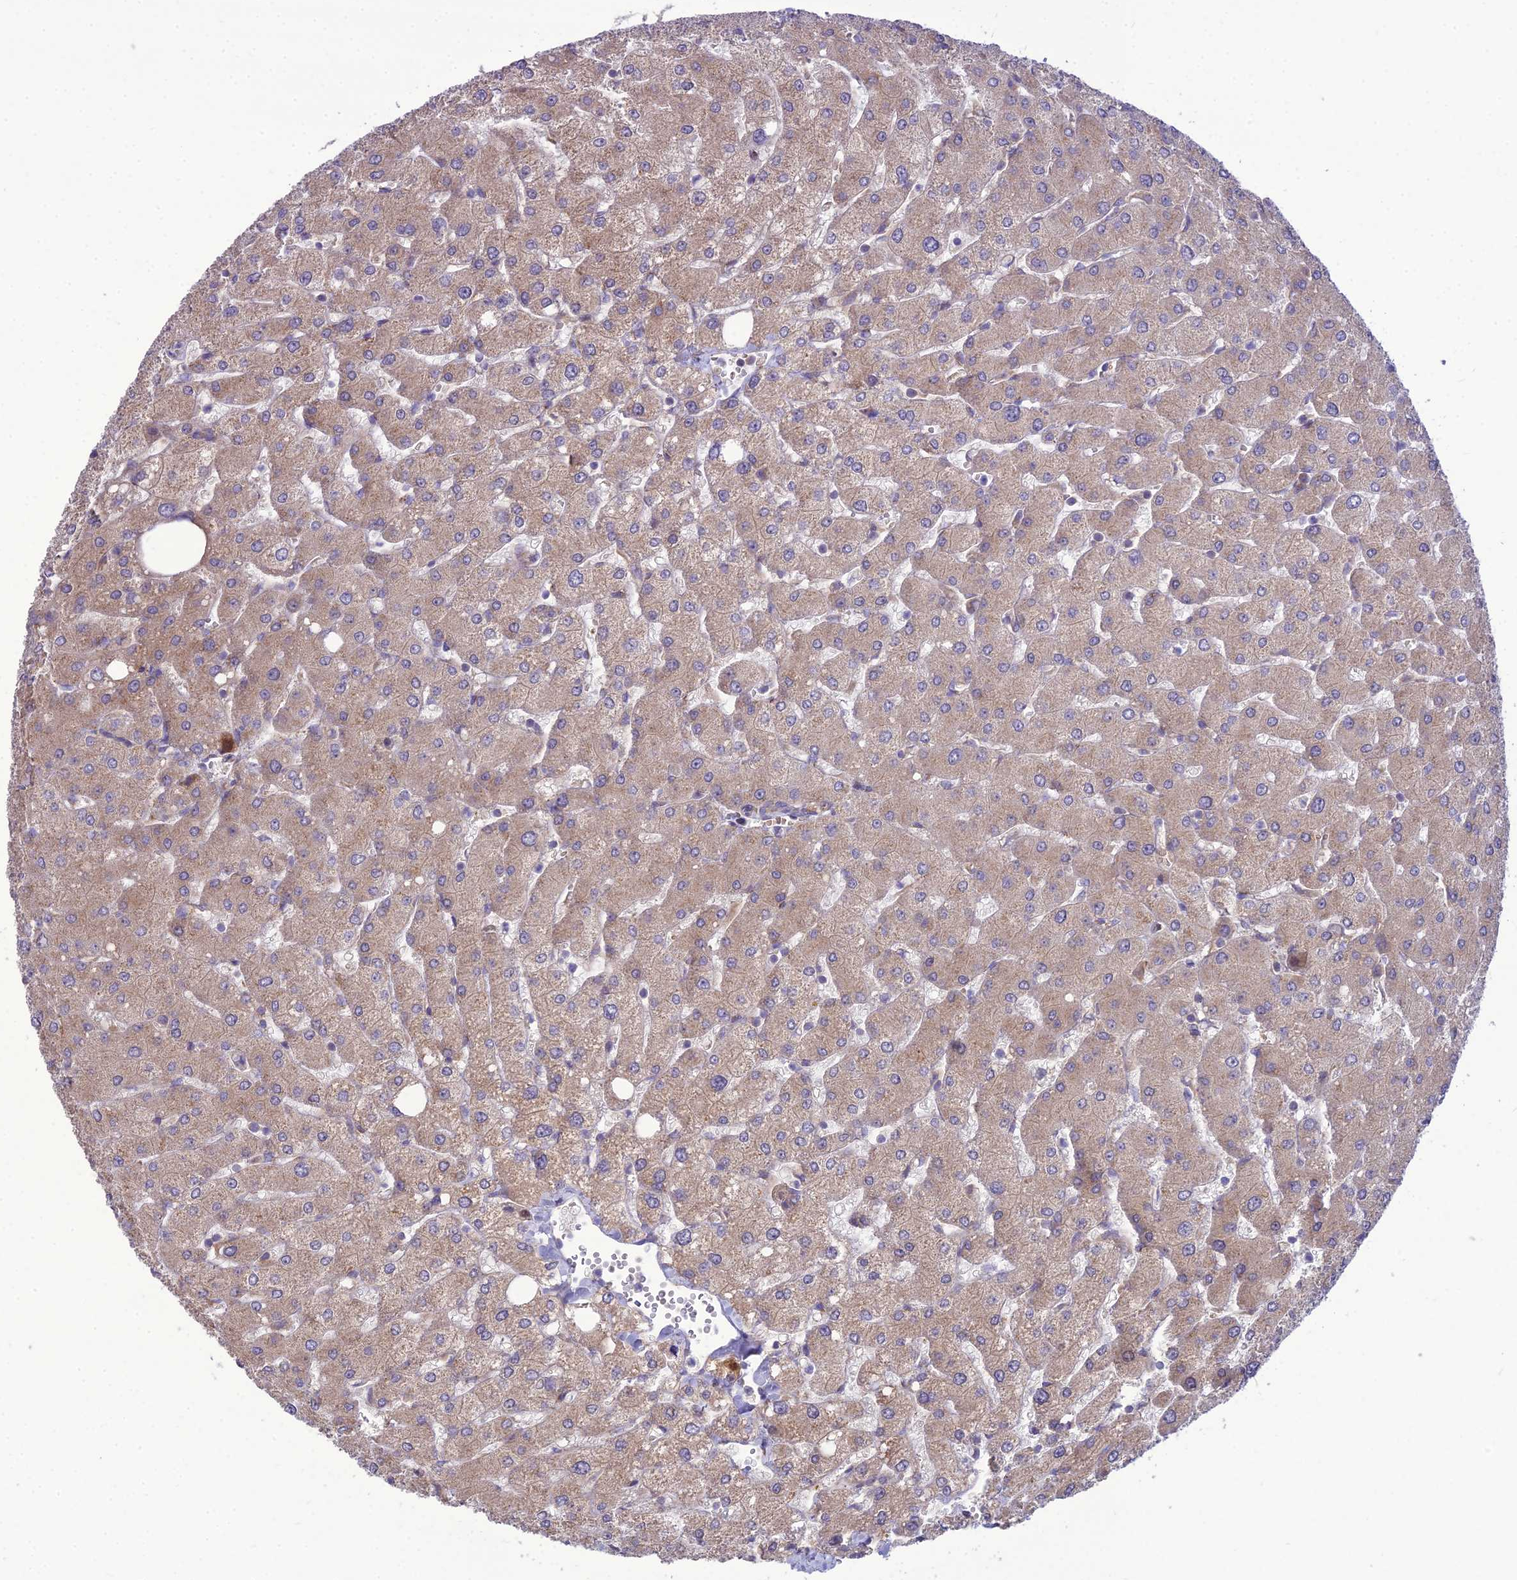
{"staining": {"intensity": "negative", "quantity": "none", "location": "none"}, "tissue": "liver", "cell_type": "Cholangiocytes", "image_type": "normal", "snomed": [{"axis": "morphology", "description": "Normal tissue, NOS"}, {"axis": "topography", "description": "Liver"}], "caption": "An immunohistochemistry (IHC) image of normal liver is shown. There is no staining in cholangiocytes of liver.", "gene": "SPRYD7", "patient": {"sex": "male", "age": 55}}